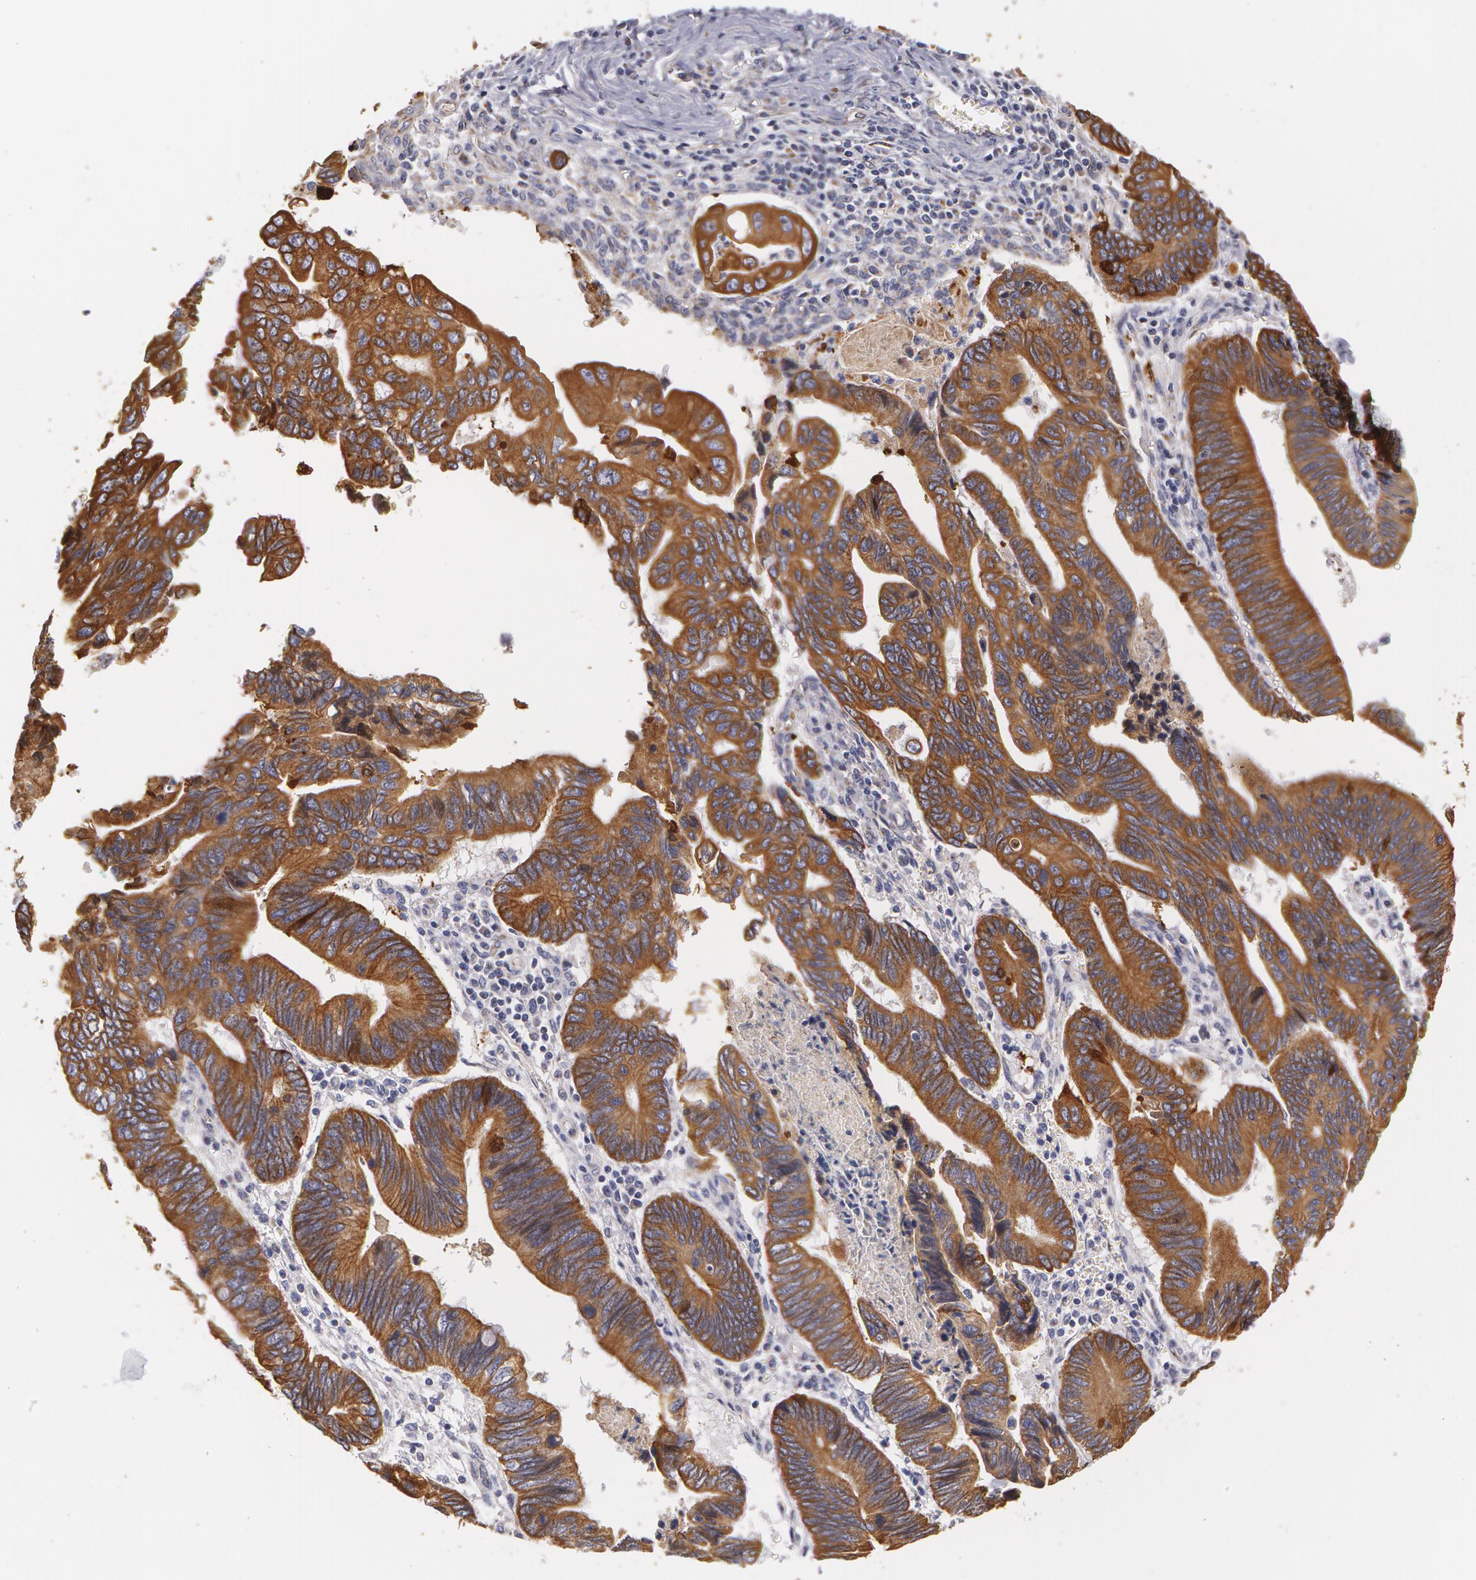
{"staining": {"intensity": "strong", "quantity": ">75%", "location": "cytoplasmic/membranous"}, "tissue": "pancreatic cancer", "cell_type": "Tumor cells", "image_type": "cancer", "snomed": [{"axis": "morphology", "description": "Adenocarcinoma, NOS"}, {"axis": "topography", "description": "Pancreas"}], "caption": "Strong cytoplasmic/membranous expression for a protein is seen in approximately >75% of tumor cells of pancreatic adenocarcinoma using IHC.", "gene": "KRT18", "patient": {"sex": "female", "age": 70}}